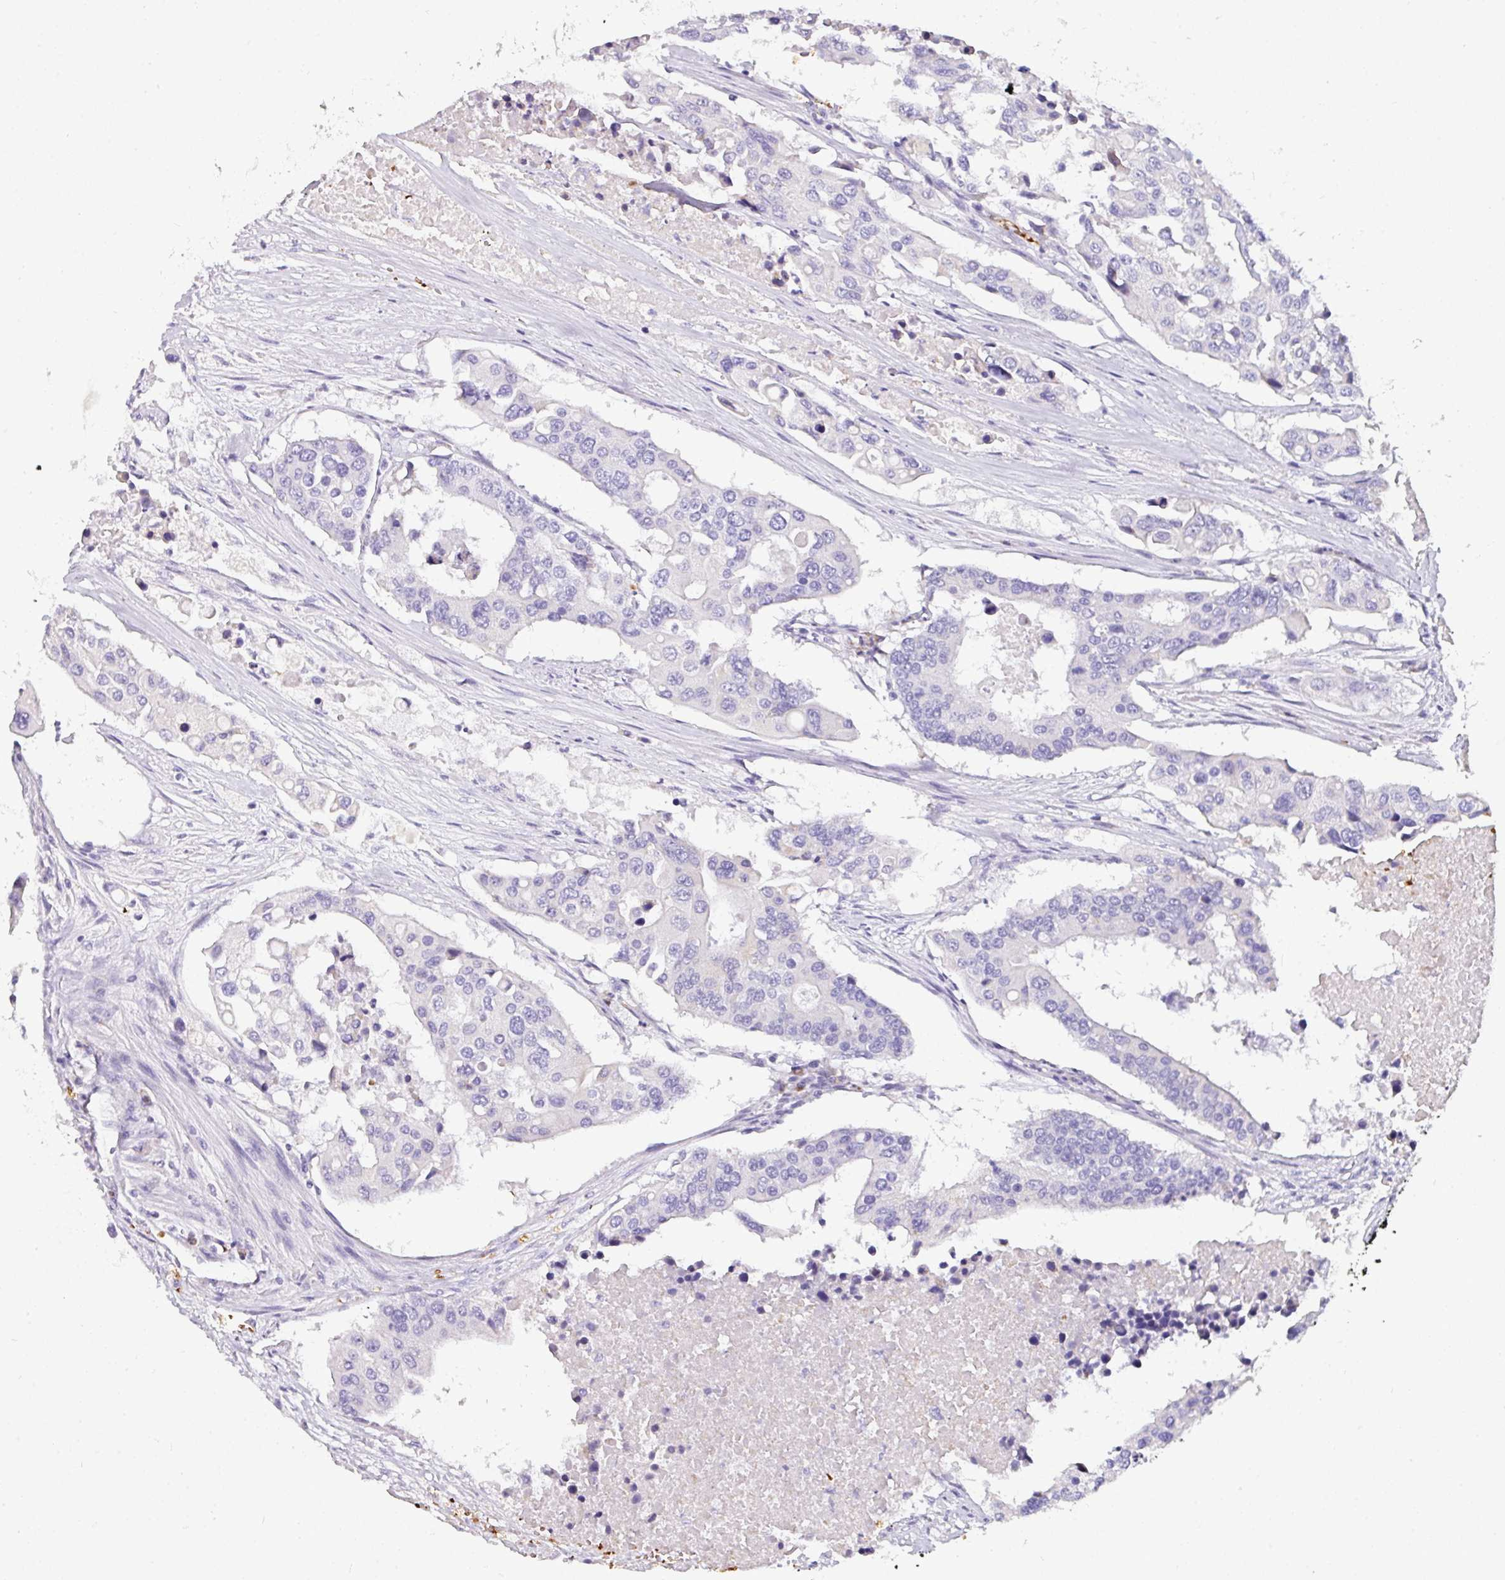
{"staining": {"intensity": "negative", "quantity": "none", "location": "none"}, "tissue": "colorectal cancer", "cell_type": "Tumor cells", "image_type": "cancer", "snomed": [{"axis": "morphology", "description": "Adenocarcinoma, NOS"}, {"axis": "topography", "description": "Colon"}], "caption": "IHC photomicrograph of neoplastic tissue: adenocarcinoma (colorectal) stained with DAB (3,3'-diaminobenzidine) demonstrates no significant protein staining in tumor cells. (Immunohistochemistry (ihc), brightfield microscopy, high magnification).", "gene": "NAPSA", "patient": {"sex": "male", "age": 77}}